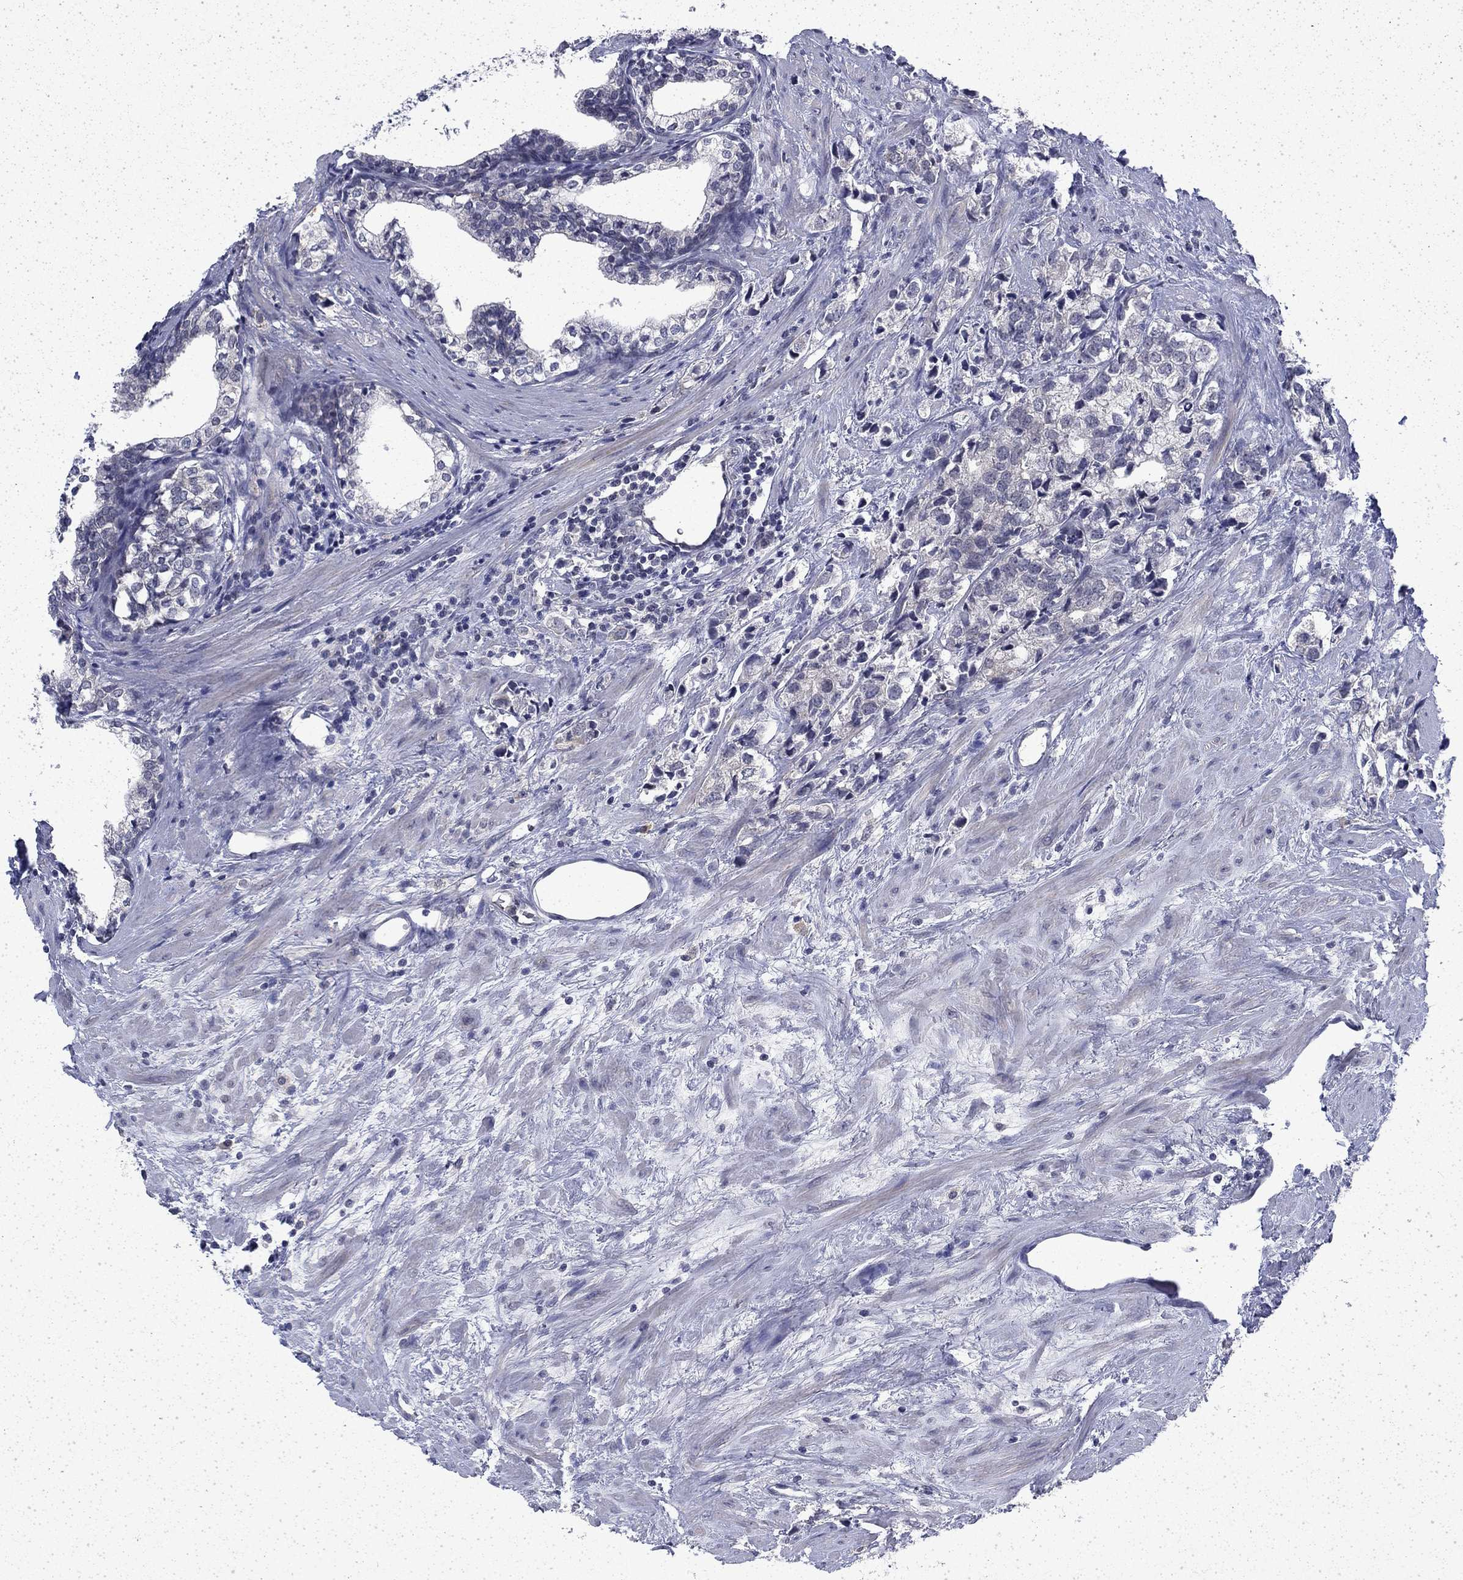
{"staining": {"intensity": "negative", "quantity": "none", "location": "none"}, "tissue": "prostate cancer", "cell_type": "Tumor cells", "image_type": "cancer", "snomed": [{"axis": "morphology", "description": "Adenocarcinoma, NOS"}, {"axis": "topography", "description": "Prostate and seminal vesicle, NOS"}], "caption": "This is an IHC histopathology image of human prostate adenocarcinoma. There is no positivity in tumor cells.", "gene": "CHAT", "patient": {"sex": "male", "age": 63}}